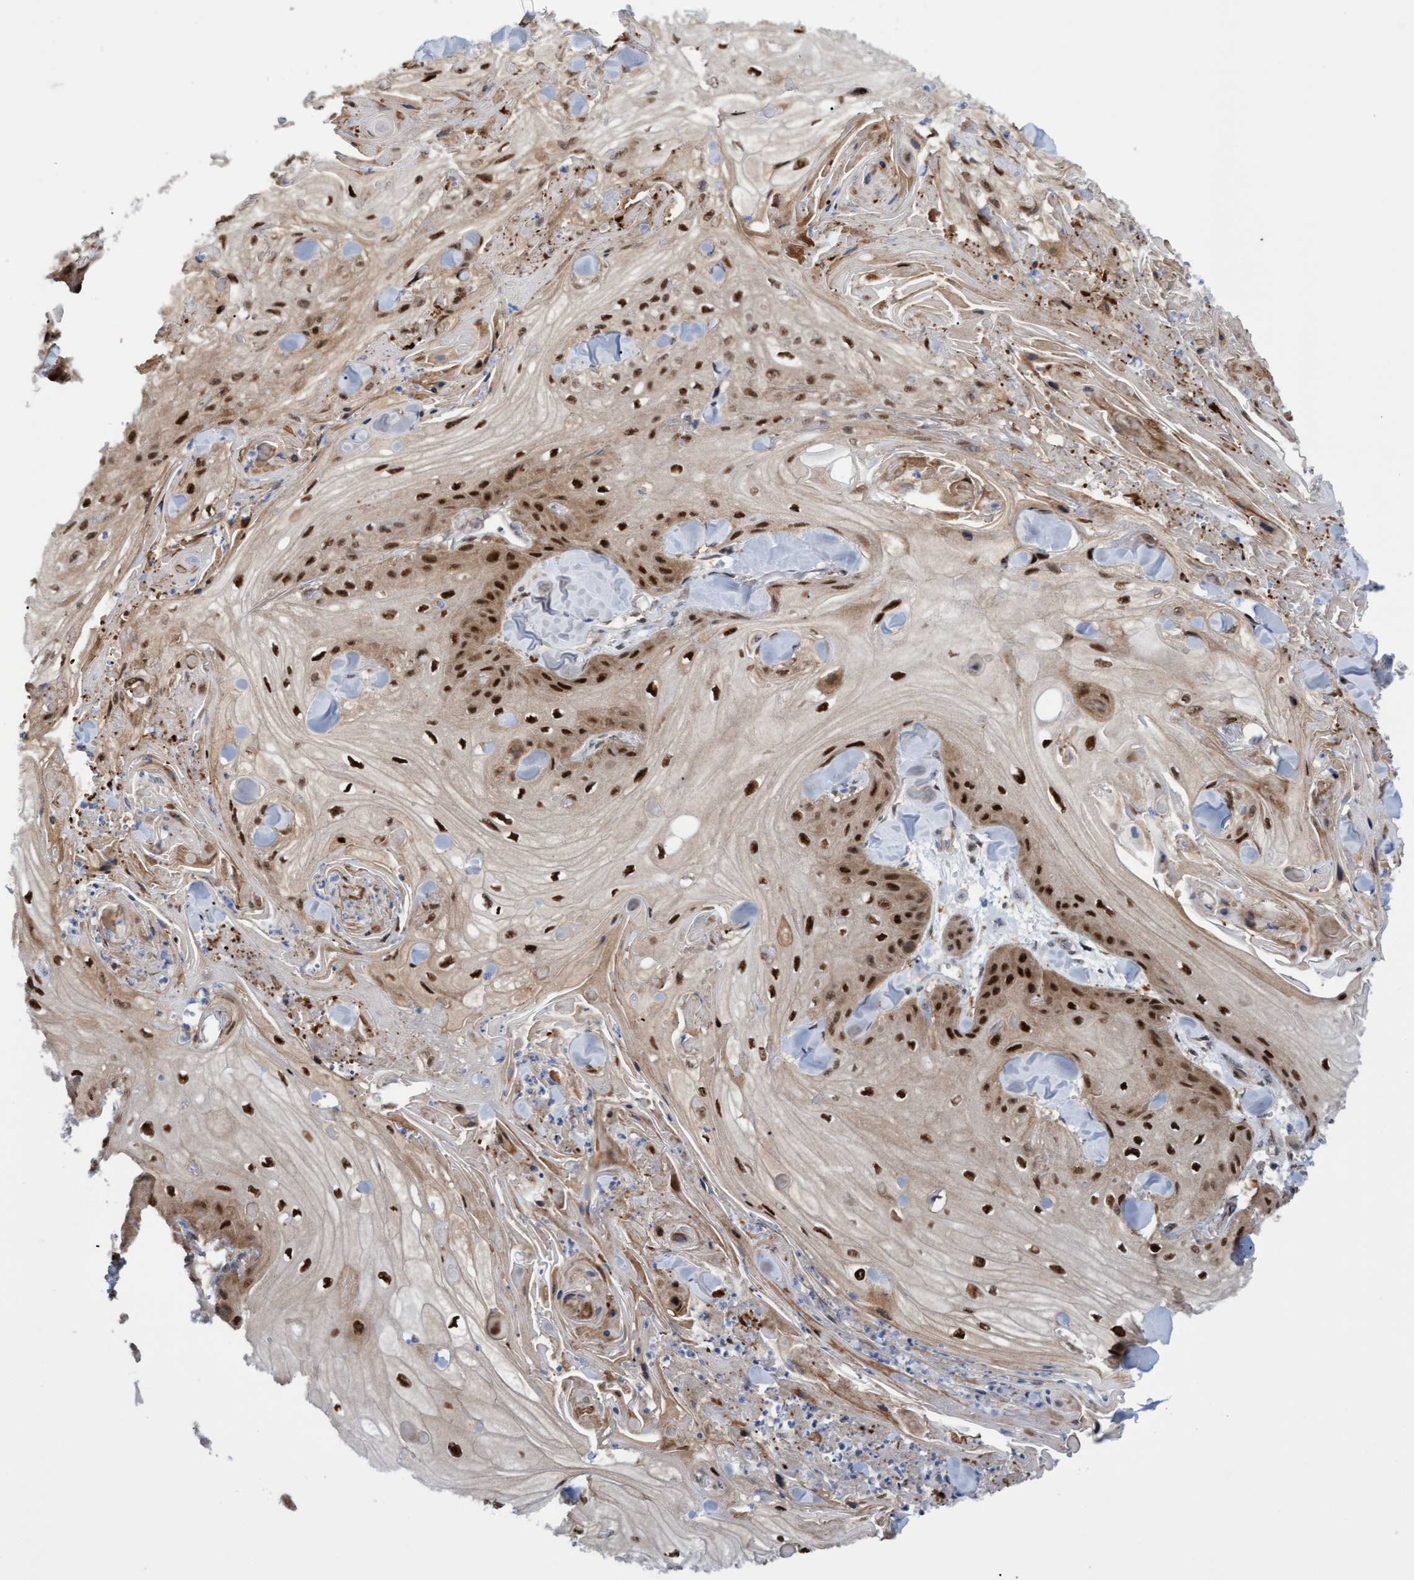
{"staining": {"intensity": "strong", "quantity": ">75%", "location": "nuclear"}, "tissue": "skin cancer", "cell_type": "Tumor cells", "image_type": "cancer", "snomed": [{"axis": "morphology", "description": "Squamous cell carcinoma, NOS"}, {"axis": "topography", "description": "Skin"}], "caption": "Skin cancer (squamous cell carcinoma) tissue demonstrates strong nuclear expression in approximately >75% of tumor cells (DAB IHC, brown staining for protein, blue staining for nuclei).", "gene": "PINX1", "patient": {"sex": "male", "age": 74}}